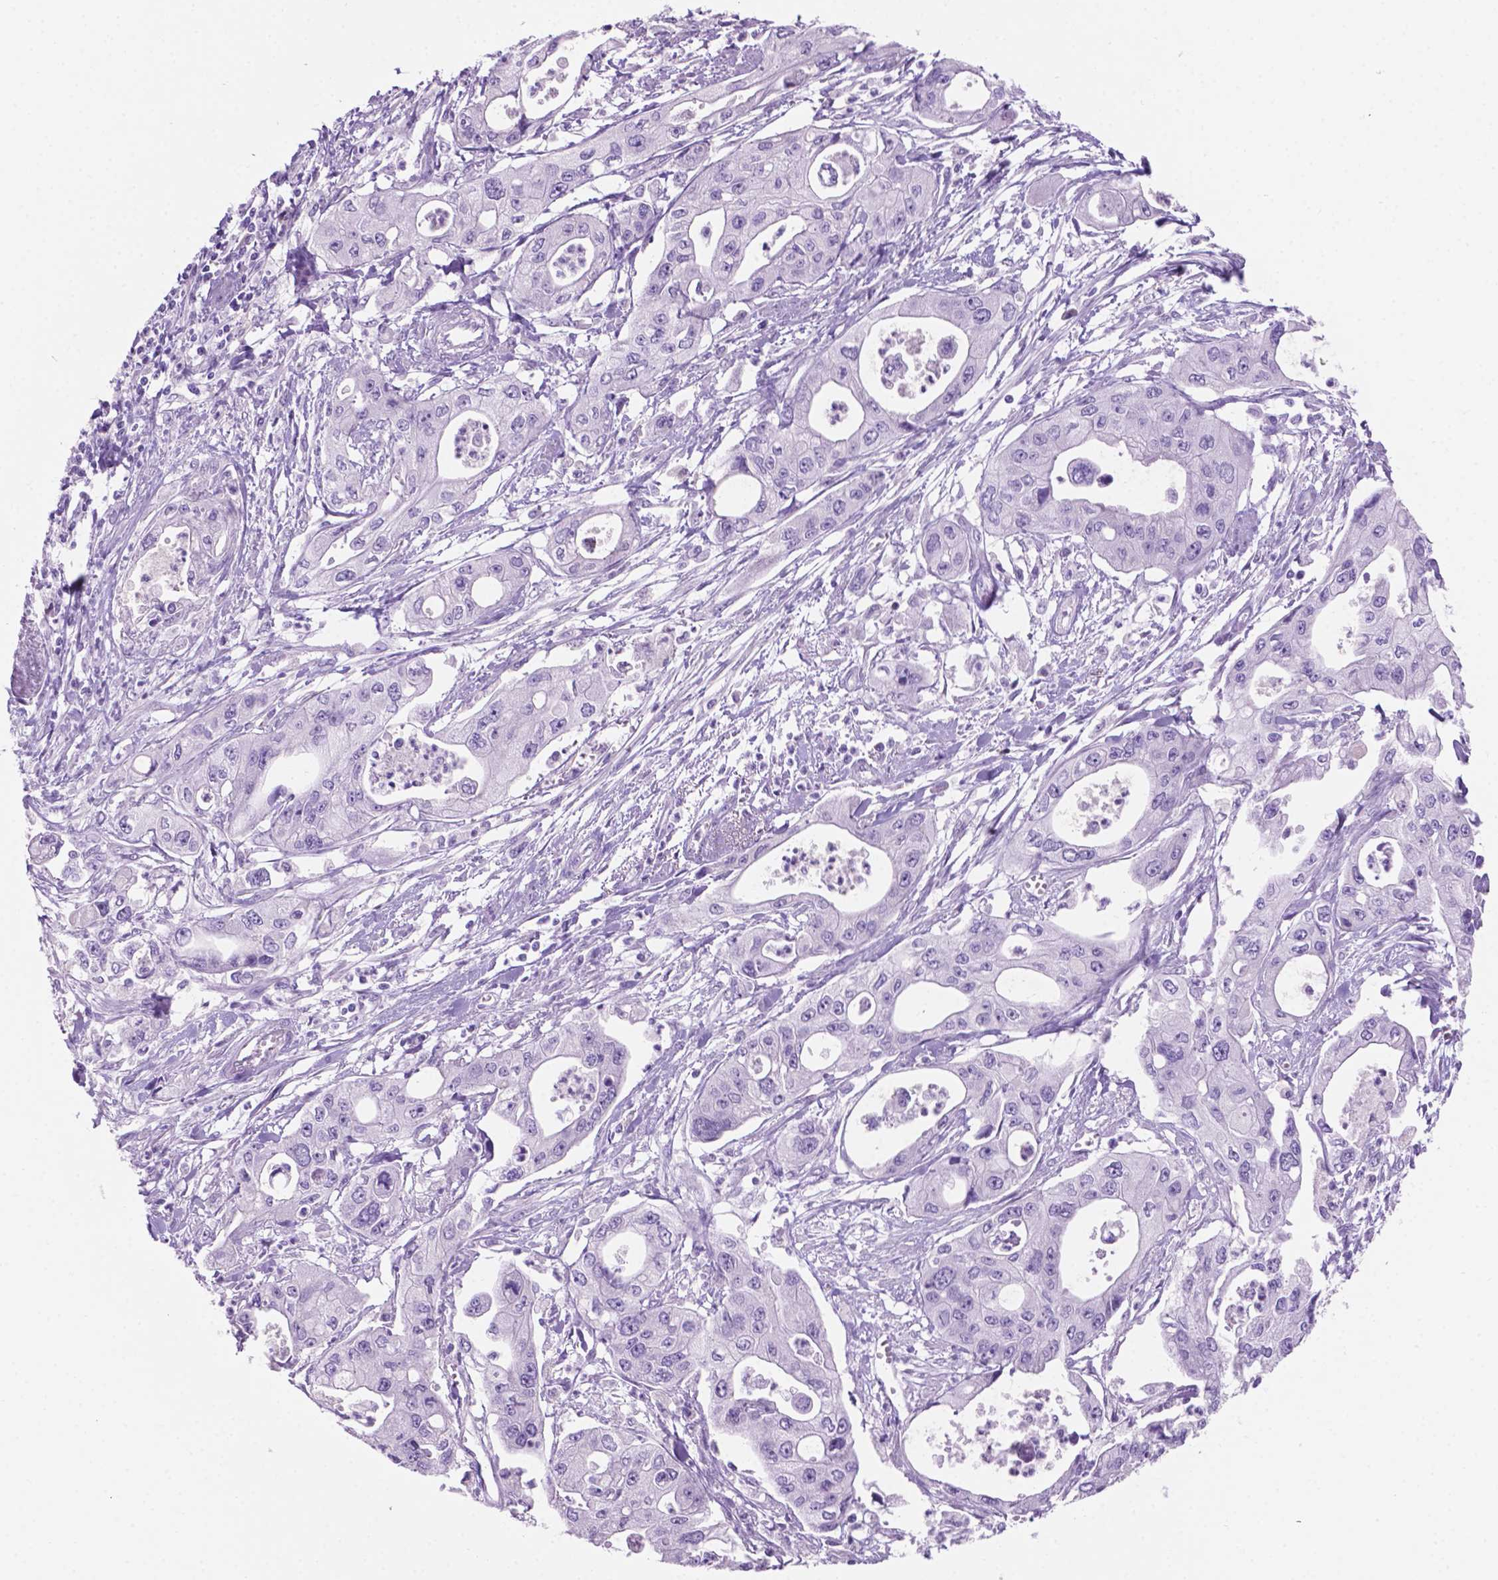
{"staining": {"intensity": "negative", "quantity": "none", "location": "none"}, "tissue": "pancreatic cancer", "cell_type": "Tumor cells", "image_type": "cancer", "snomed": [{"axis": "morphology", "description": "Adenocarcinoma, NOS"}, {"axis": "topography", "description": "Pancreas"}], "caption": "Immunohistochemical staining of pancreatic adenocarcinoma demonstrates no significant expression in tumor cells.", "gene": "GRIN2B", "patient": {"sex": "male", "age": 70}}